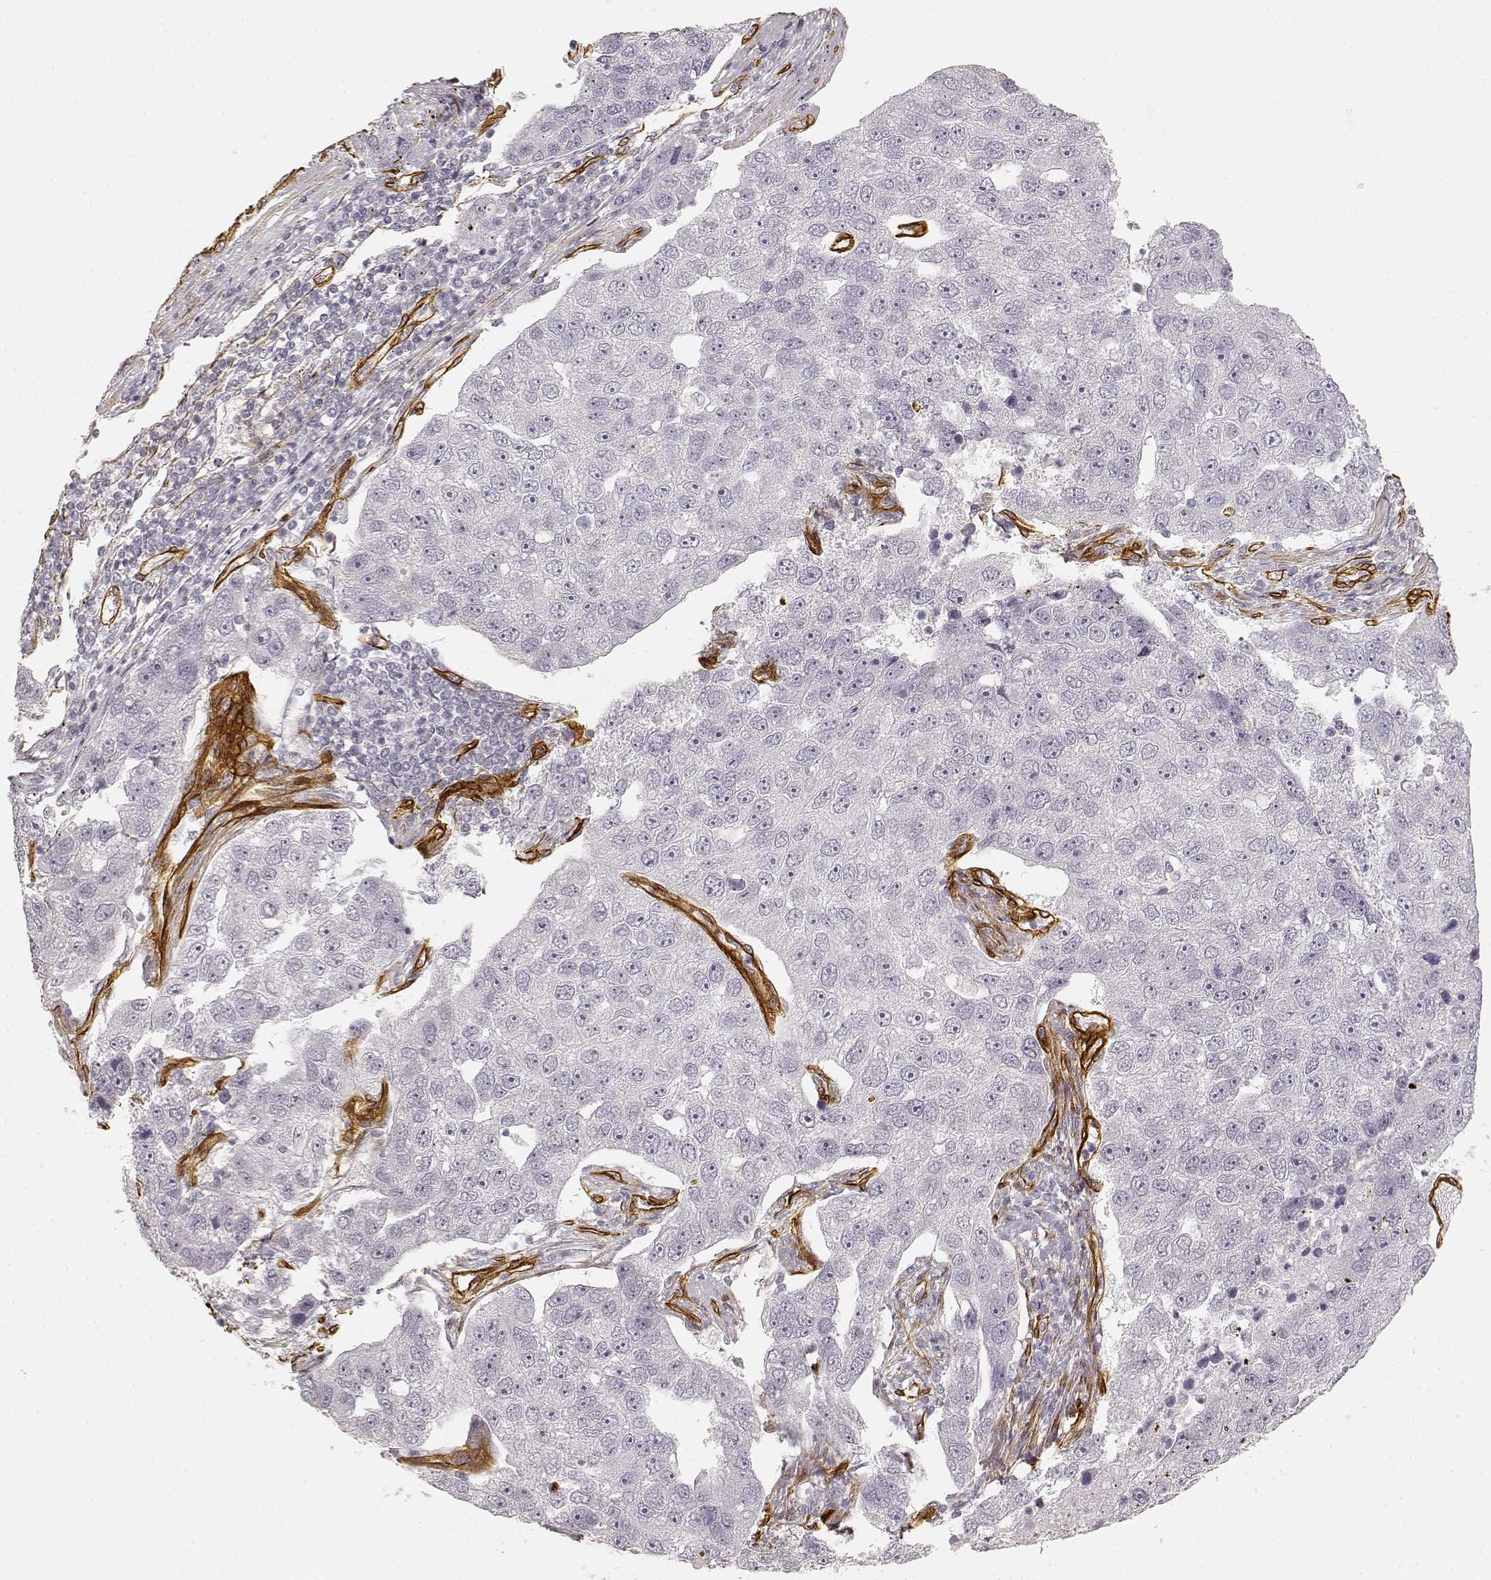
{"staining": {"intensity": "negative", "quantity": "none", "location": "none"}, "tissue": "pancreatic cancer", "cell_type": "Tumor cells", "image_type": "cancer", "snomed": [{"axis": "morphology", "description": "Adenocarcinoma, NOS"}, {"axis": "topography", "description": "Pancreas"}], "caption": "Immunohistochemistry of pancreatic cancer (adenocarcinoma) exhibits no staining in tumor cells.", "gene": "LAMA4", "patient": {"sex": "female", "age": 61}}